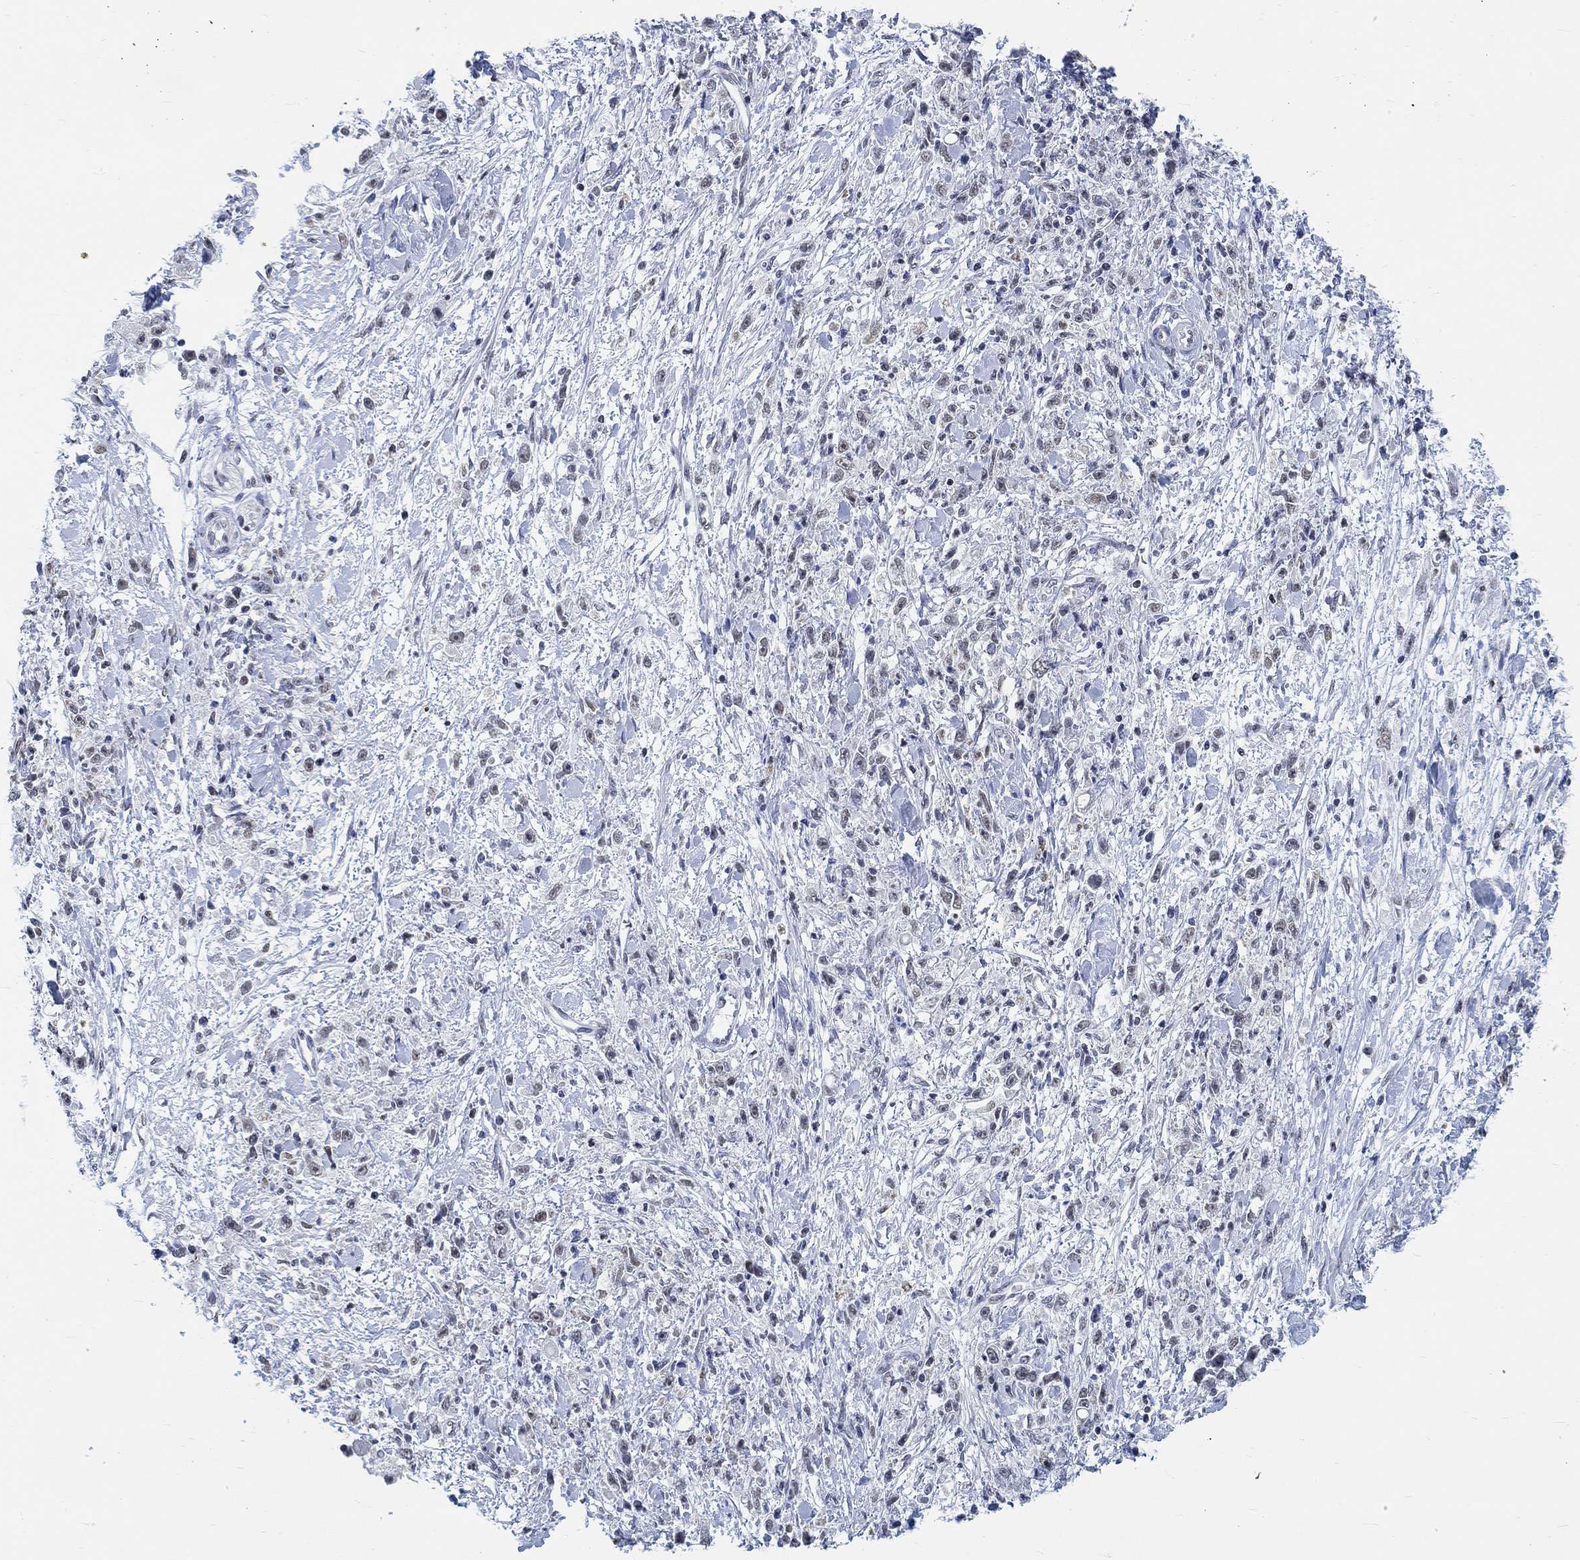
{"staining": {"intensity": "negative", "quantity": "none", "location": "none"}, "tissue": "stomach cancer", "cell_type": "Tumor cells", "image_type": "cancer", "snomed": [{"axis": "morphology", "description": "Adenocarcinoma, NOS"}, {"axis": "topography", "description": "Stomach"}], "caption": "Protein analysis of stomach adenocarcinoma displays no significant expression in tumor cells. The staining was performed using DAB (3,3'-diaminobenzidine) to visualize the protein expression in brown, while the nuclei were stained in blue with hematoxylin (Magnification: 20x).", "gene": "KCNH8", "patient": {"sex": "female", "age": 59}}